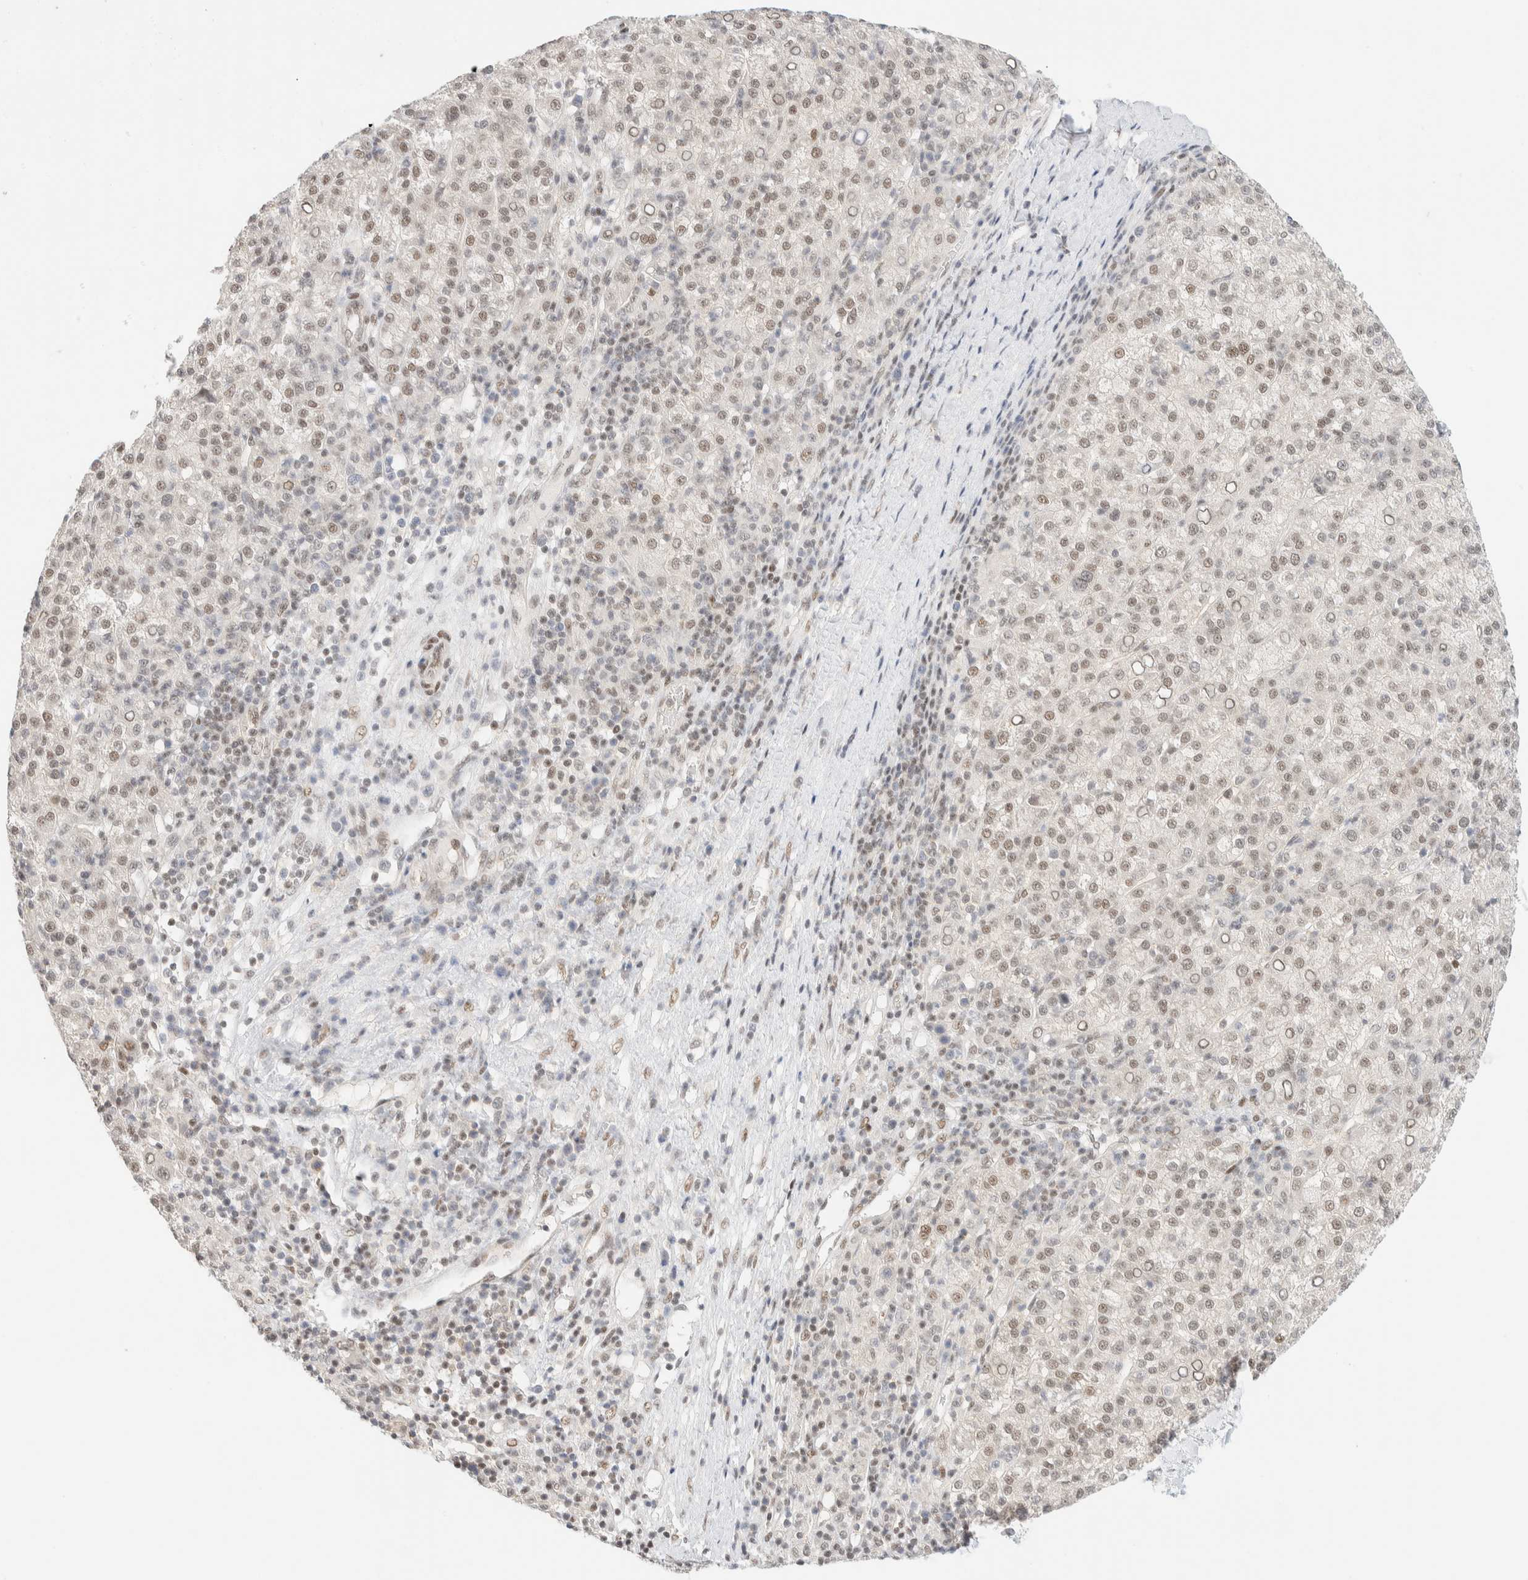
{"staining": {"intensity": "moderate", "quantity": "25%-75%", "location": "nuclear"}, "tissue": "liver cancer", "cell_type": "Tumor cells", "image_type": "cancer", "snomed": [{"axis": "morphology", "description": "Carcinoma, Hepatocellular, NOS"}, {"axis": "topography", "description": "Liver"}], "caption": "Human liver hepatocellular carcinoma stained for a protein (brown) exhibits moderate nuclear positive positivity in about 25%-75% of tumor cells.", "gene": "PYGO2", "patient": {"sex": "female", "age": 58}}